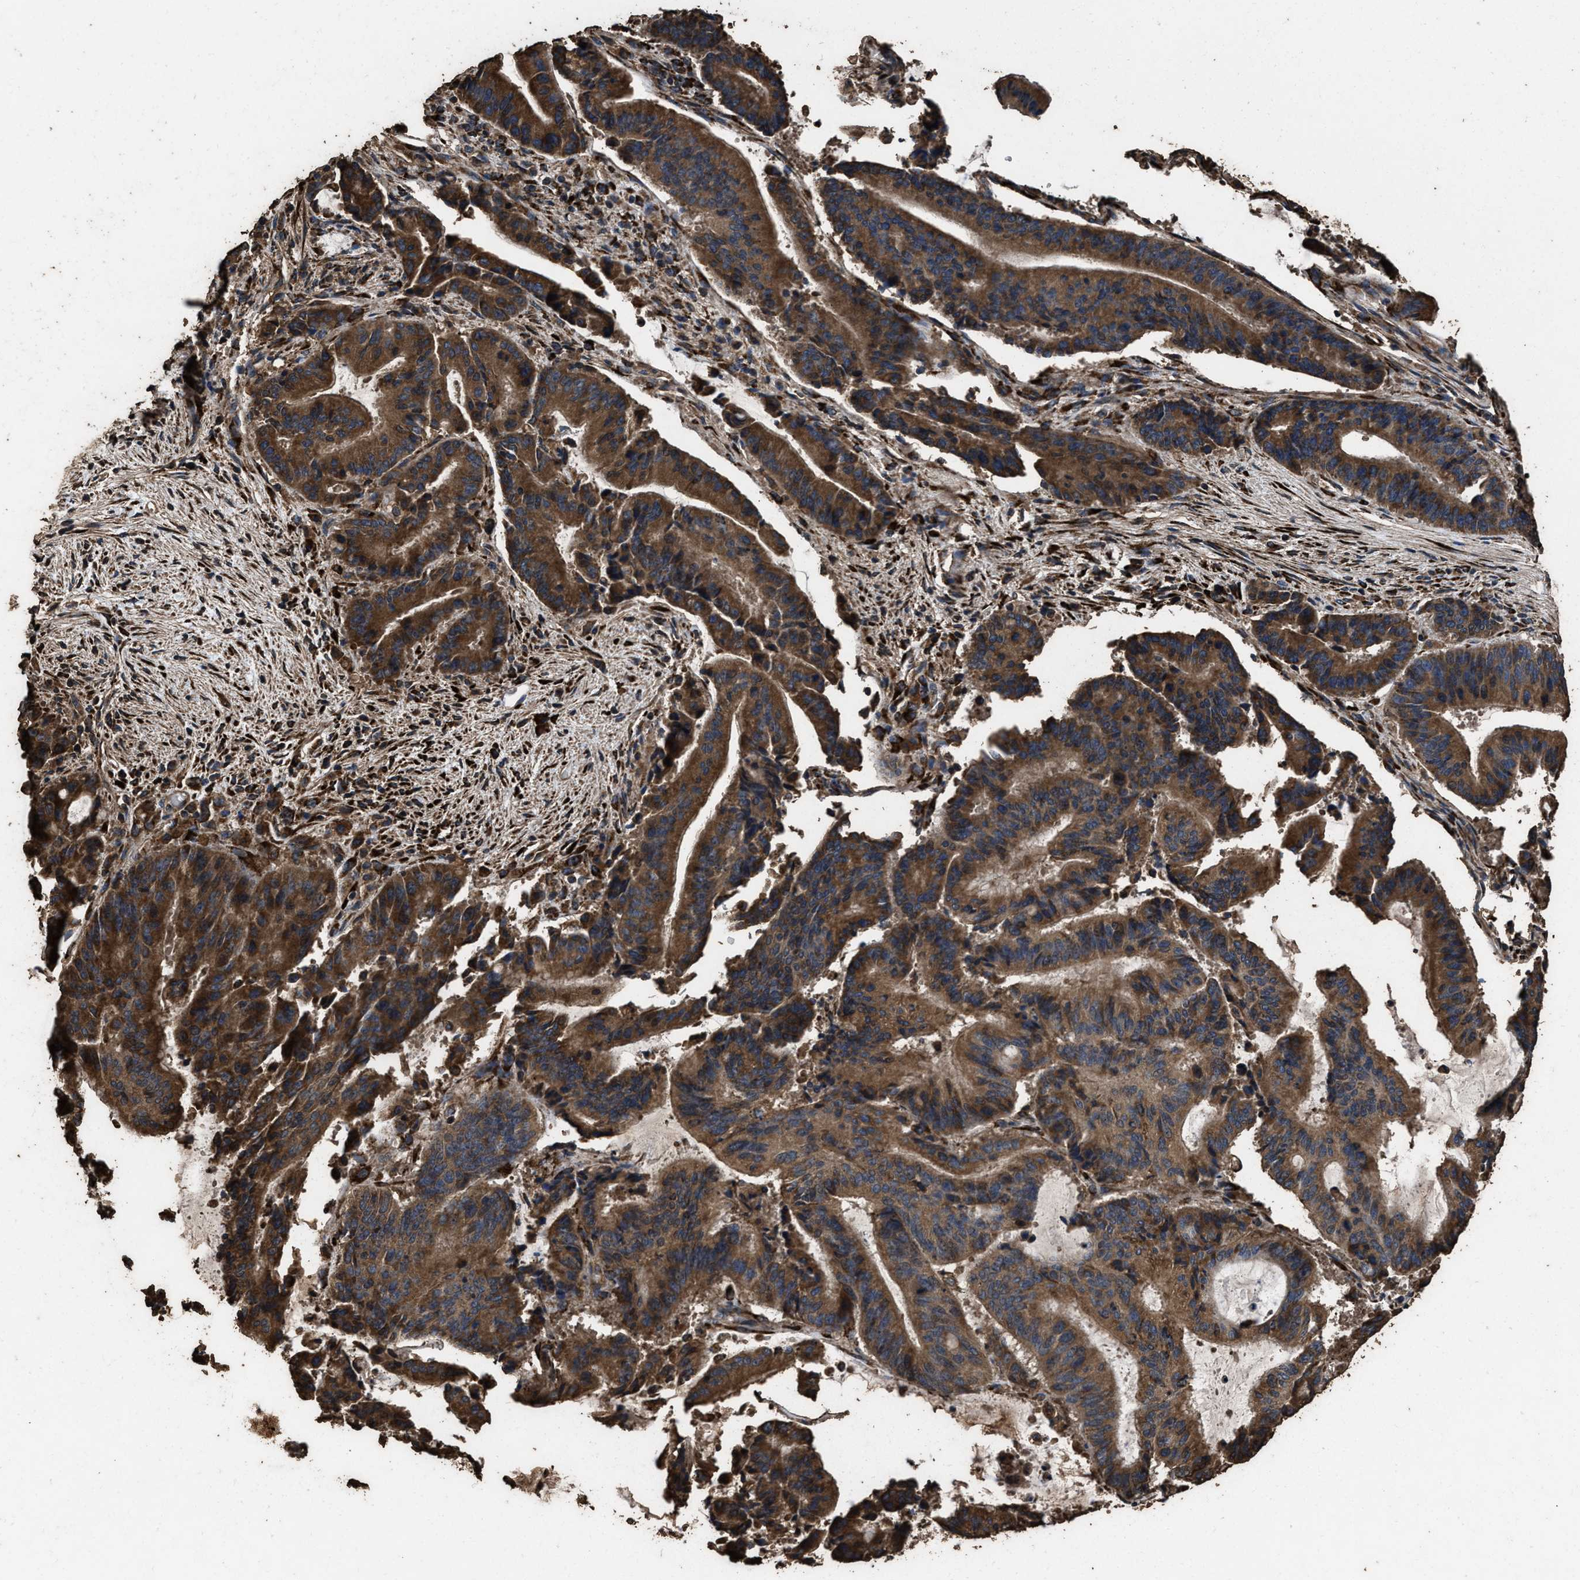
{"staining": {"intensity": "strong", "quantity": ">75%", "location": "cytoplasmic/membranous"}, "tissue": "liver cancer", "cell_type": "Tumor cells", "image_type": "cancer", "snomed": [{"axis": "morphology", "description": "Normal tissue, NOS"}, {"axis": "morphology", "description": "Cholangiocarcinoma"}, {"axis": "topography", "description": "Liver"}, {"axis": "topography", "description": "Peripheral nerve tissue"}], "caption": "Immunohistochemistry (DAB) staining of liver cancer shows strong cytoplasmic/membranous protein expression in about >75% of tumor cells.", "gene": "ZMYND19", "patient": {"sex": "female", "age": 73}}